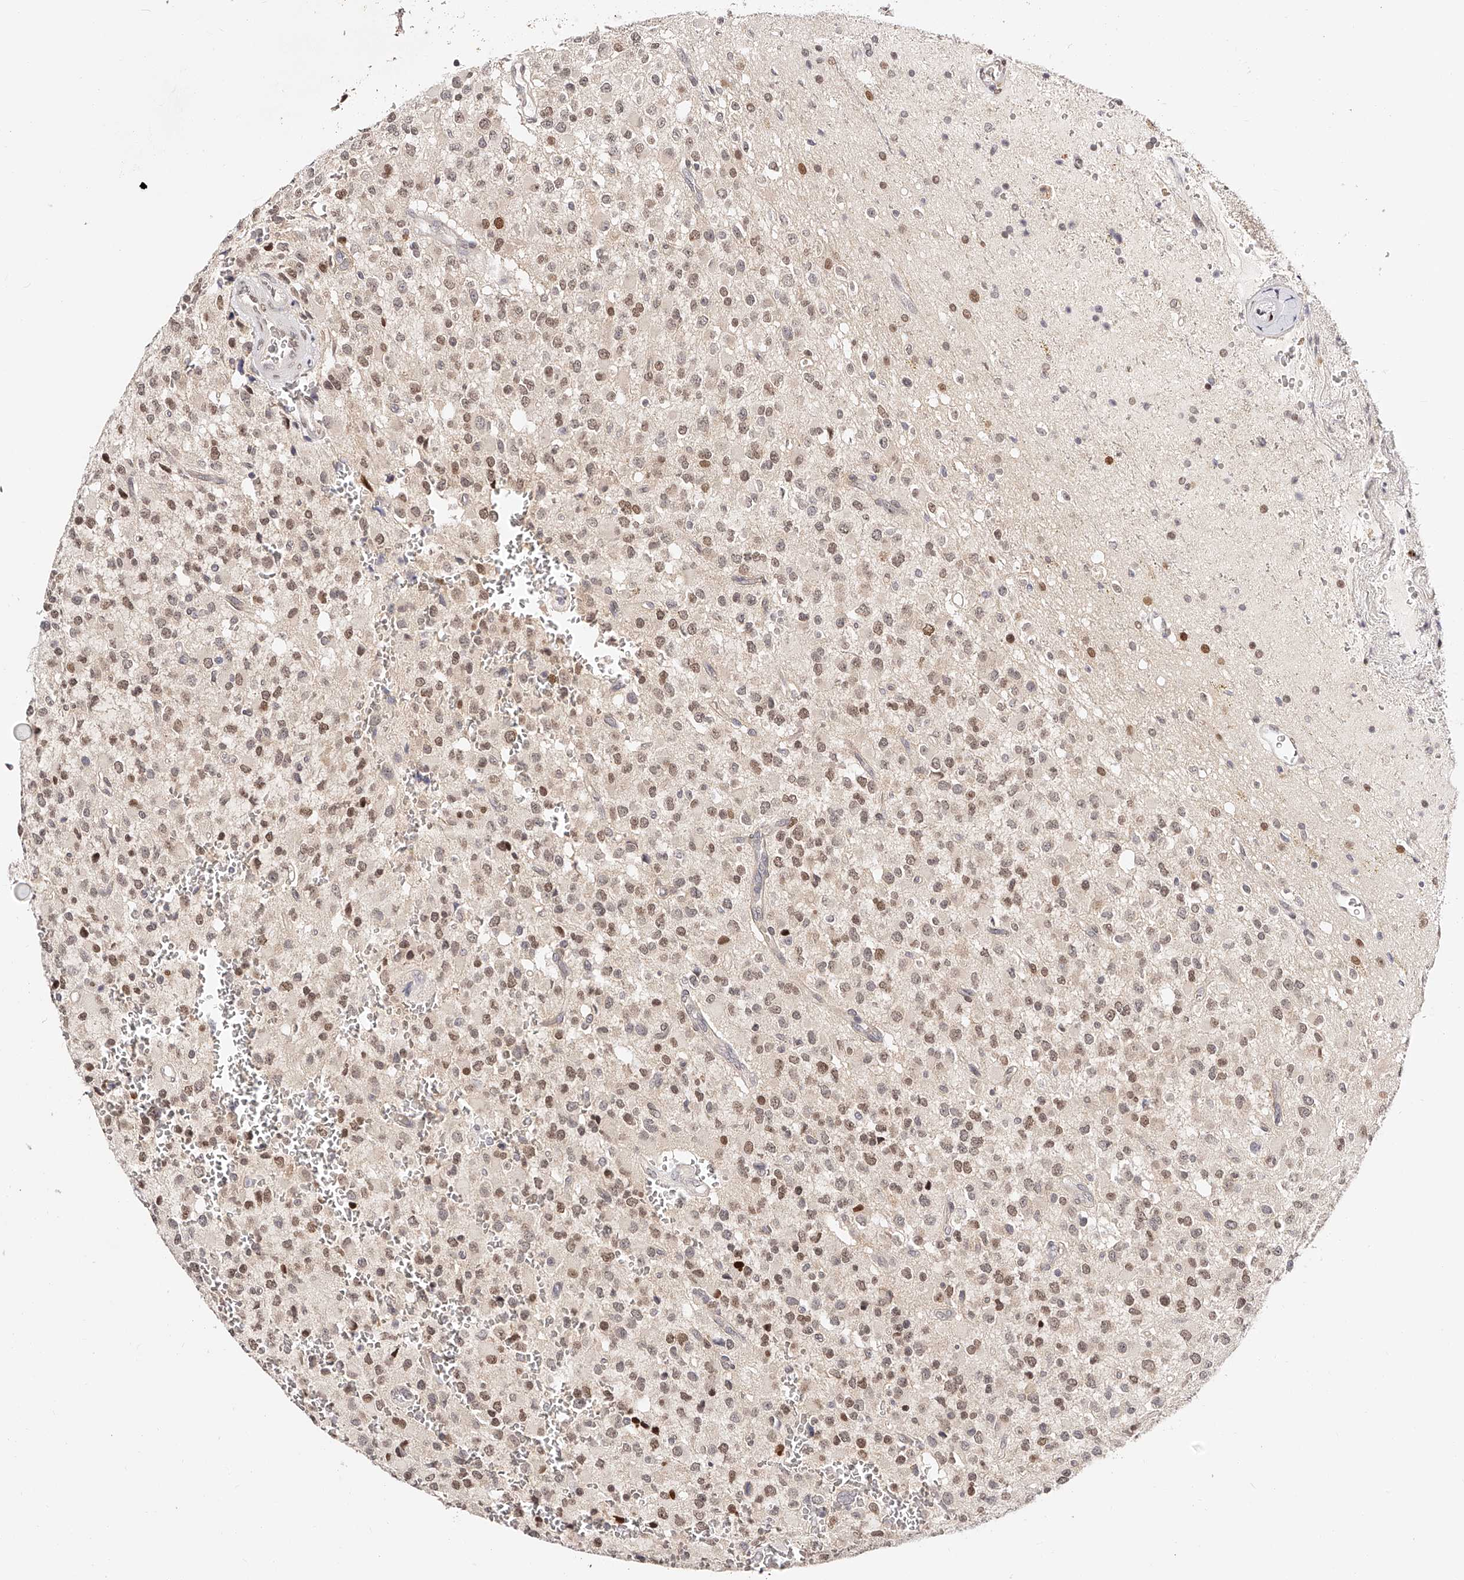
{"staining": {"intensity": "moderate", "quantity": ">75%", "location": "nuclear"}, "tissue": "glioma", "cell_type": "Tumor cells", "image_type": "cancer", "snomed": [{"axis": "morphology", "description": "Glioma, malignant, High grade"}, {"axis": "topography", "description": "Brain"}], "caption": "Immunohistochemistry (IHC) of malignant glioma (high-grade) shows medium levels of moderate nuclear positivity in about >75% of tumor cells.", "gene": "USF3", "patient": {"sex": "male", "age": 34}}